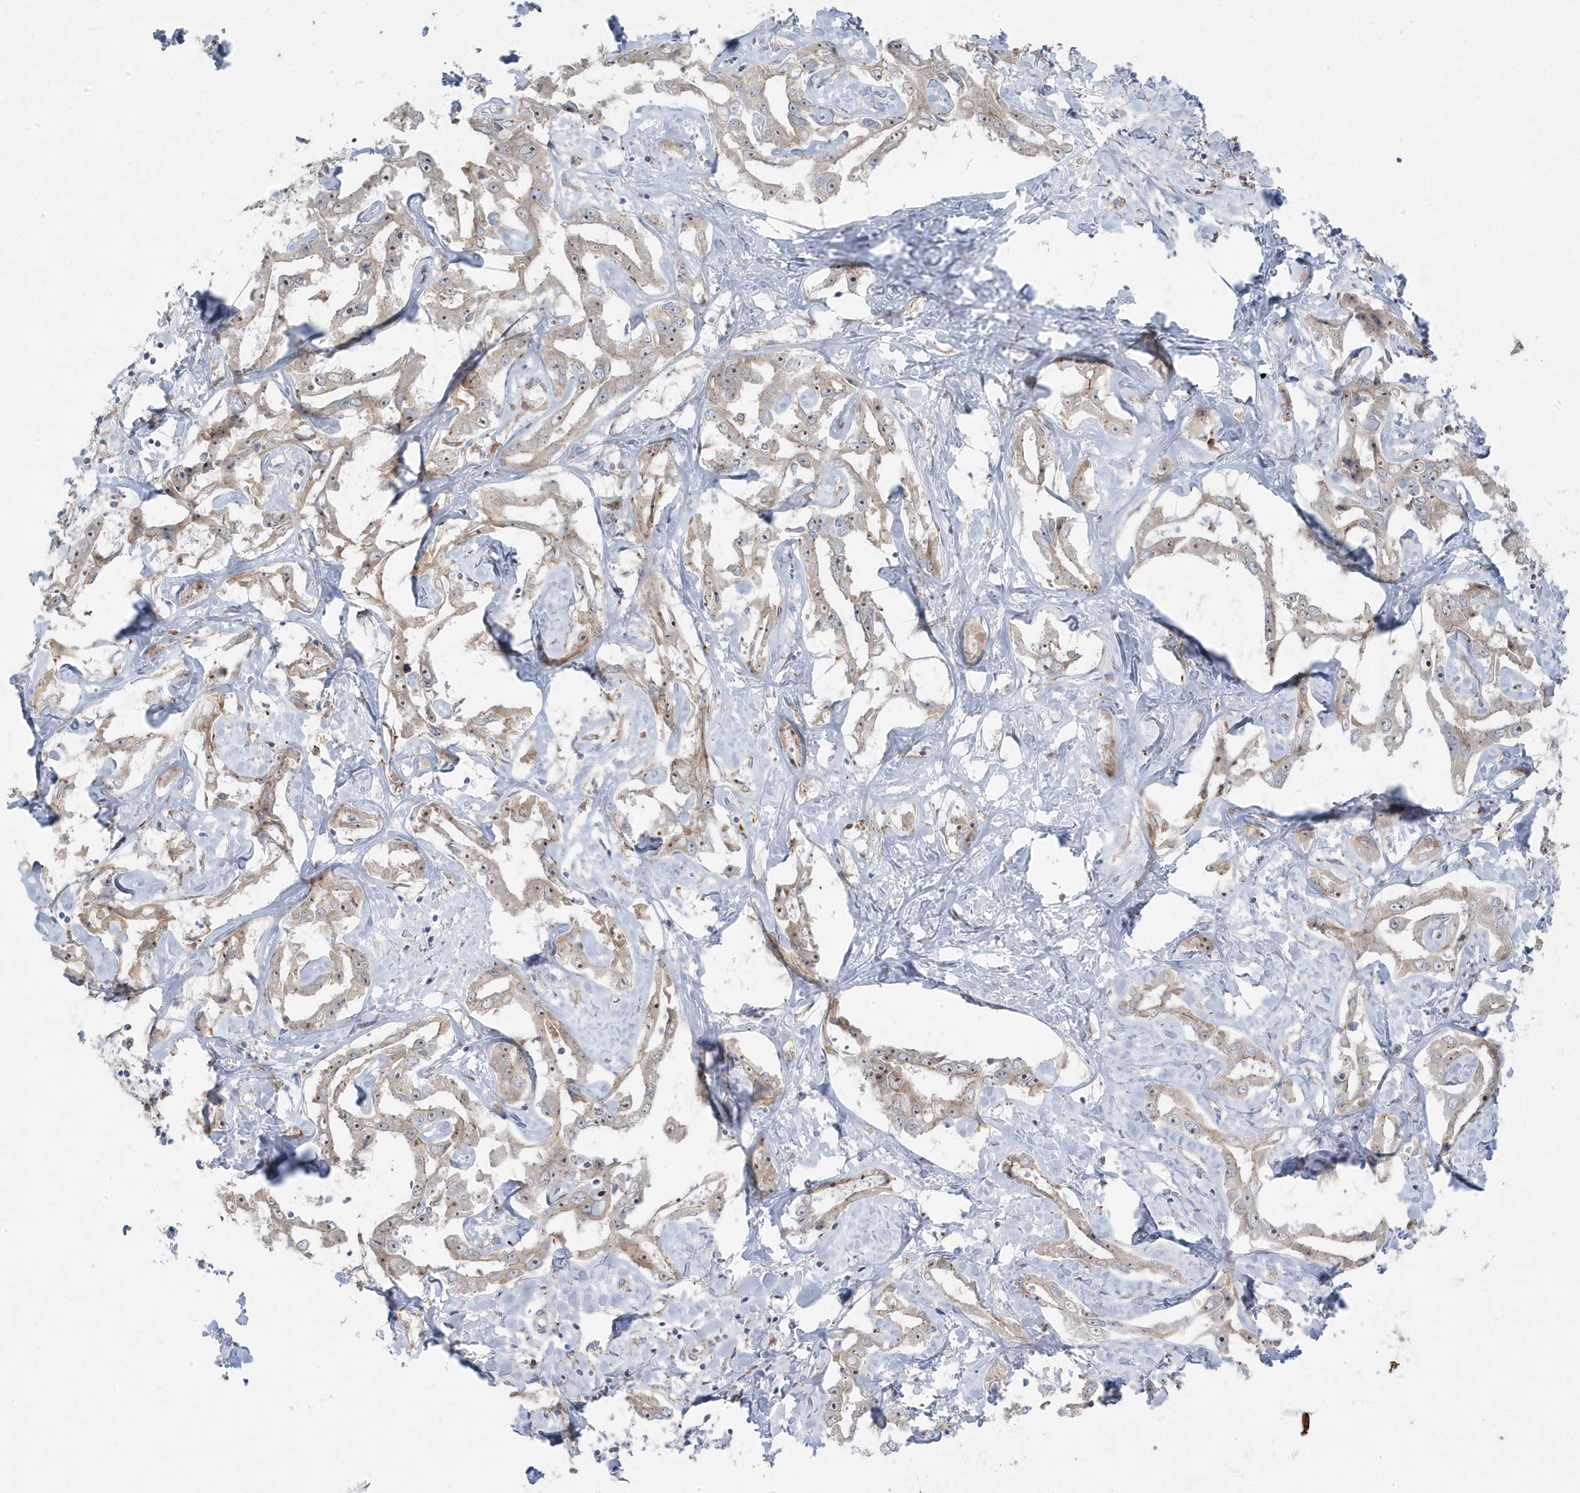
{"staining": {"intensity": "weak", "quantity": "25%-75%", "location": "cytoplasmic/membranous"}, "tissue": "liver cancer", "cell_type": "Tumor cells", "image_type": "cancer", "snomed": [{"axis": "morphology", "description": "Cholangiocarcinoma"}, {"axis": "topography", "description": "Liver"}], "caption": "Brown immunohistochemical staining in human liver cancer reveals weak cytoplasmic/membranous expression in approximately 25%-75% of tumor cells. The staining was performed using DAB (3,3'-diaminobenzidine), with brown indicating positive protein expression. Nuclei are stained blue with hematoxylin.", "gene": "ZNF654", "patient": {"sex": "male", "age": 59}}